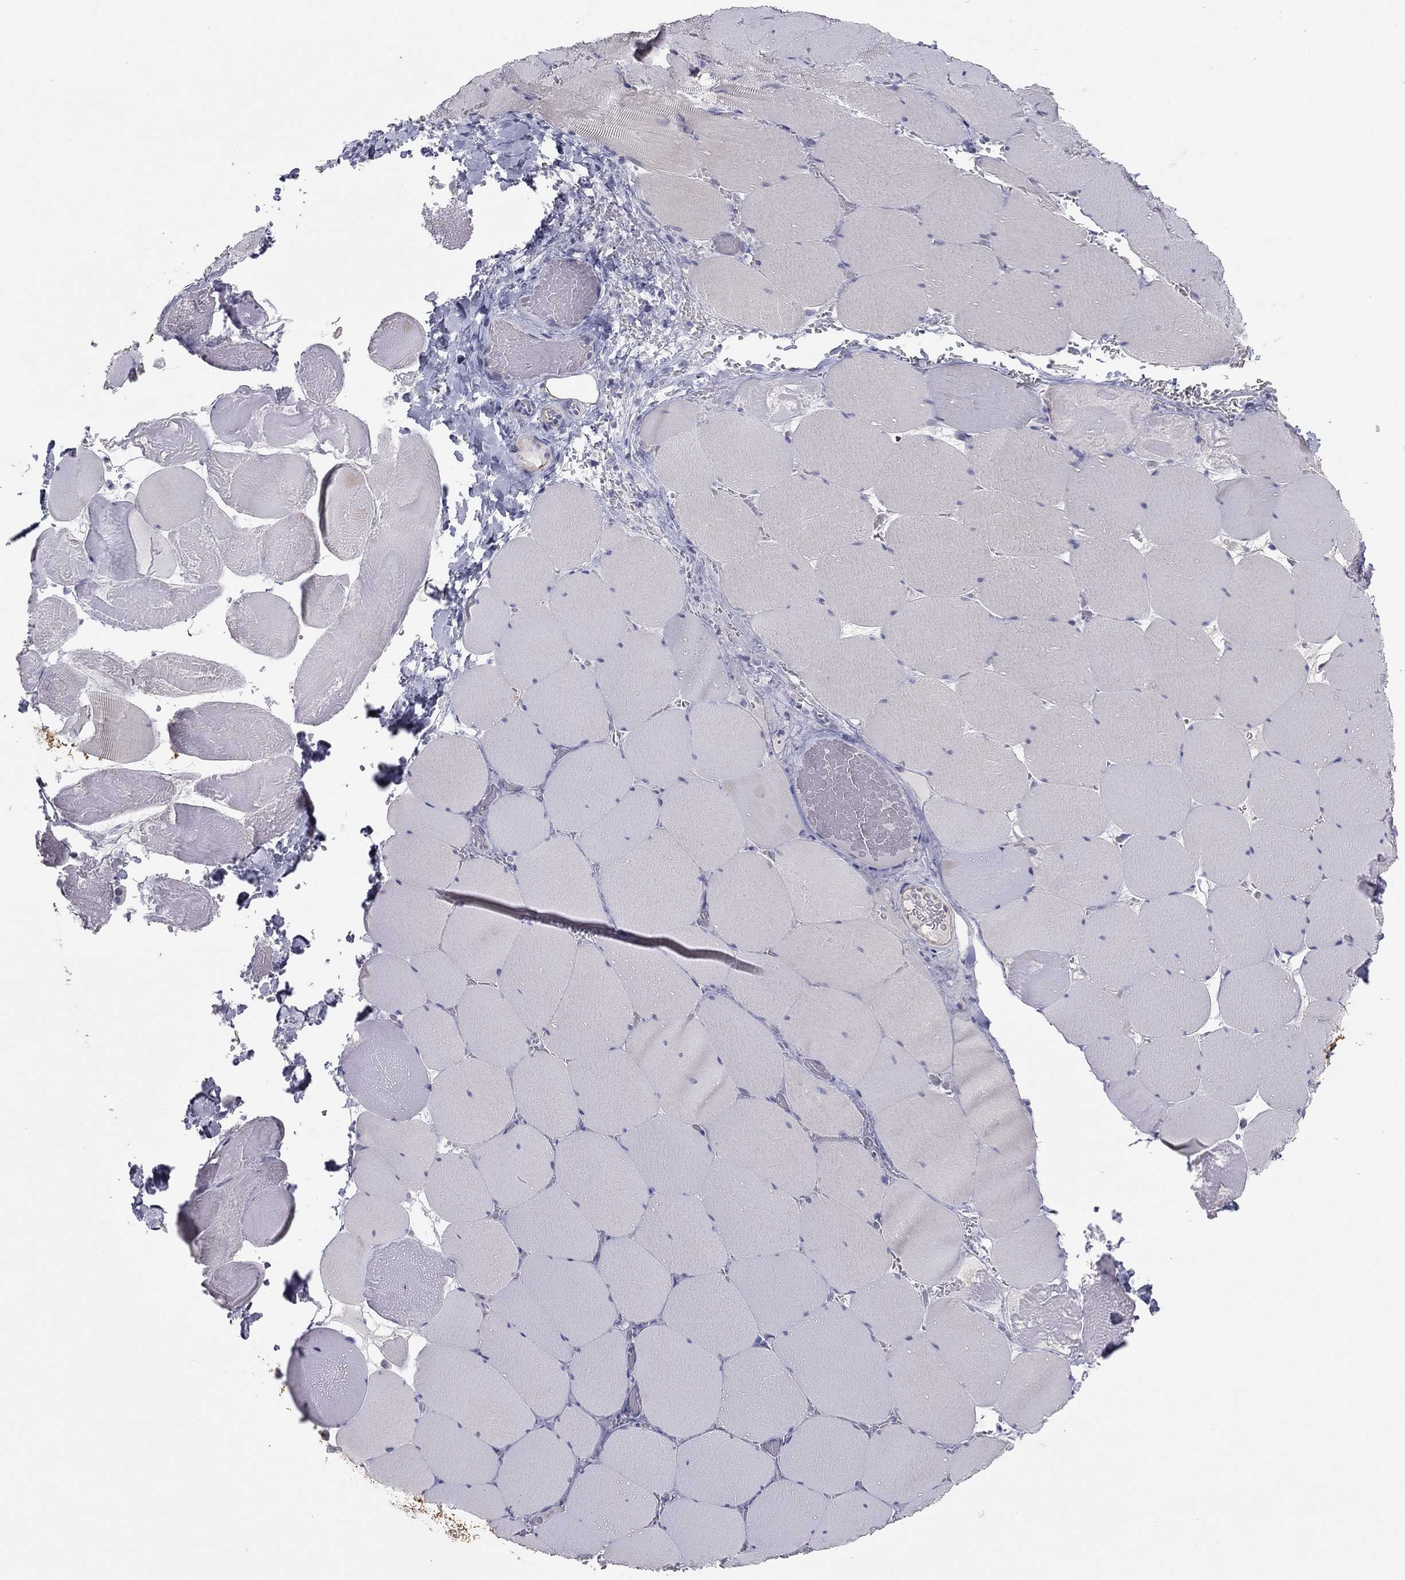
{"staining": {"intensity": "negative", "quantity": "none", "location": "none"}, "tissue": "skeletal muscle", "cell_type": "Myocytes", "image_type": "normal", "snomed": [{"axis": "morphology", "description": "Normal tissue, NOS"}, {"axis": "morphology", "description": "Malignant melanoma, Metastatic site"}, {"axis": "topography", "description": "Skeletal muscle"}], "caption": "Histopathology image shows no protein positivity in myocytes of unremarkable skeletal muscle.", "gene": "SEPTIN3", "patient": {"sex": "male", "age": 50}}